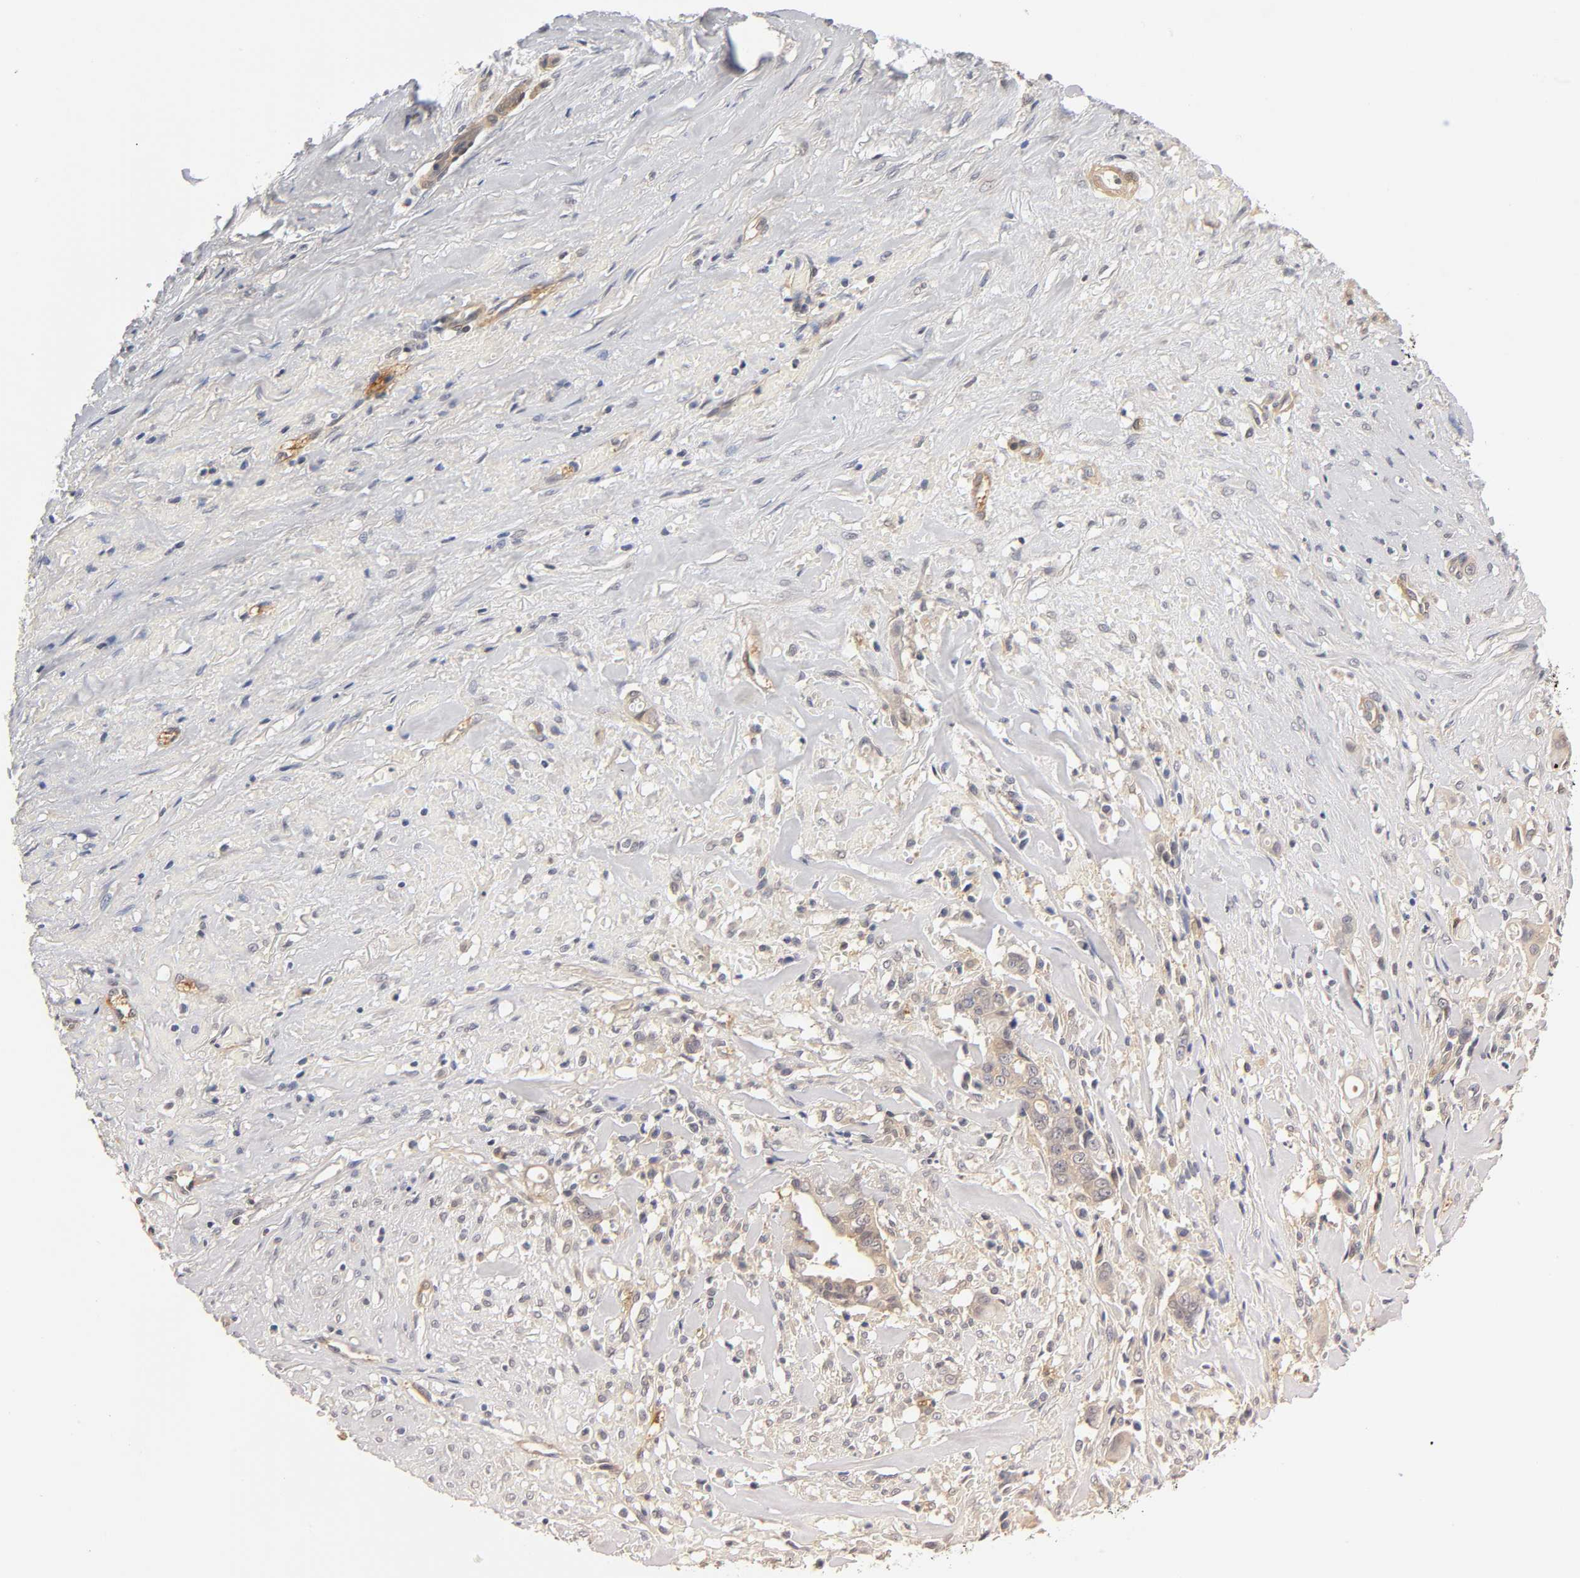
{"staining": {"intensity": "weak", "quantity": ">75%", "location": "cytoplasmic/membranous"}, "tissue": "liver cancer", "cell_type": "Tumor cells", "image_type": "cancer", "snomed": [{"axis": "morphology", "description": "Cholangiocarcinoma"}, {"axis": "topography", "description": "Liver"}], "caption": "Liver cancer was stained to show a protein in brown. There is low levels of weak cytoplasmic/membranous staining in approximately >75% of tumor cells. Using DAB (brown) and hematoxylin (blue) stains, captured at high magnification using brightfield microscopy.", "gene": "PDE5A", "patient": {"sex": "female", "age": 70}}